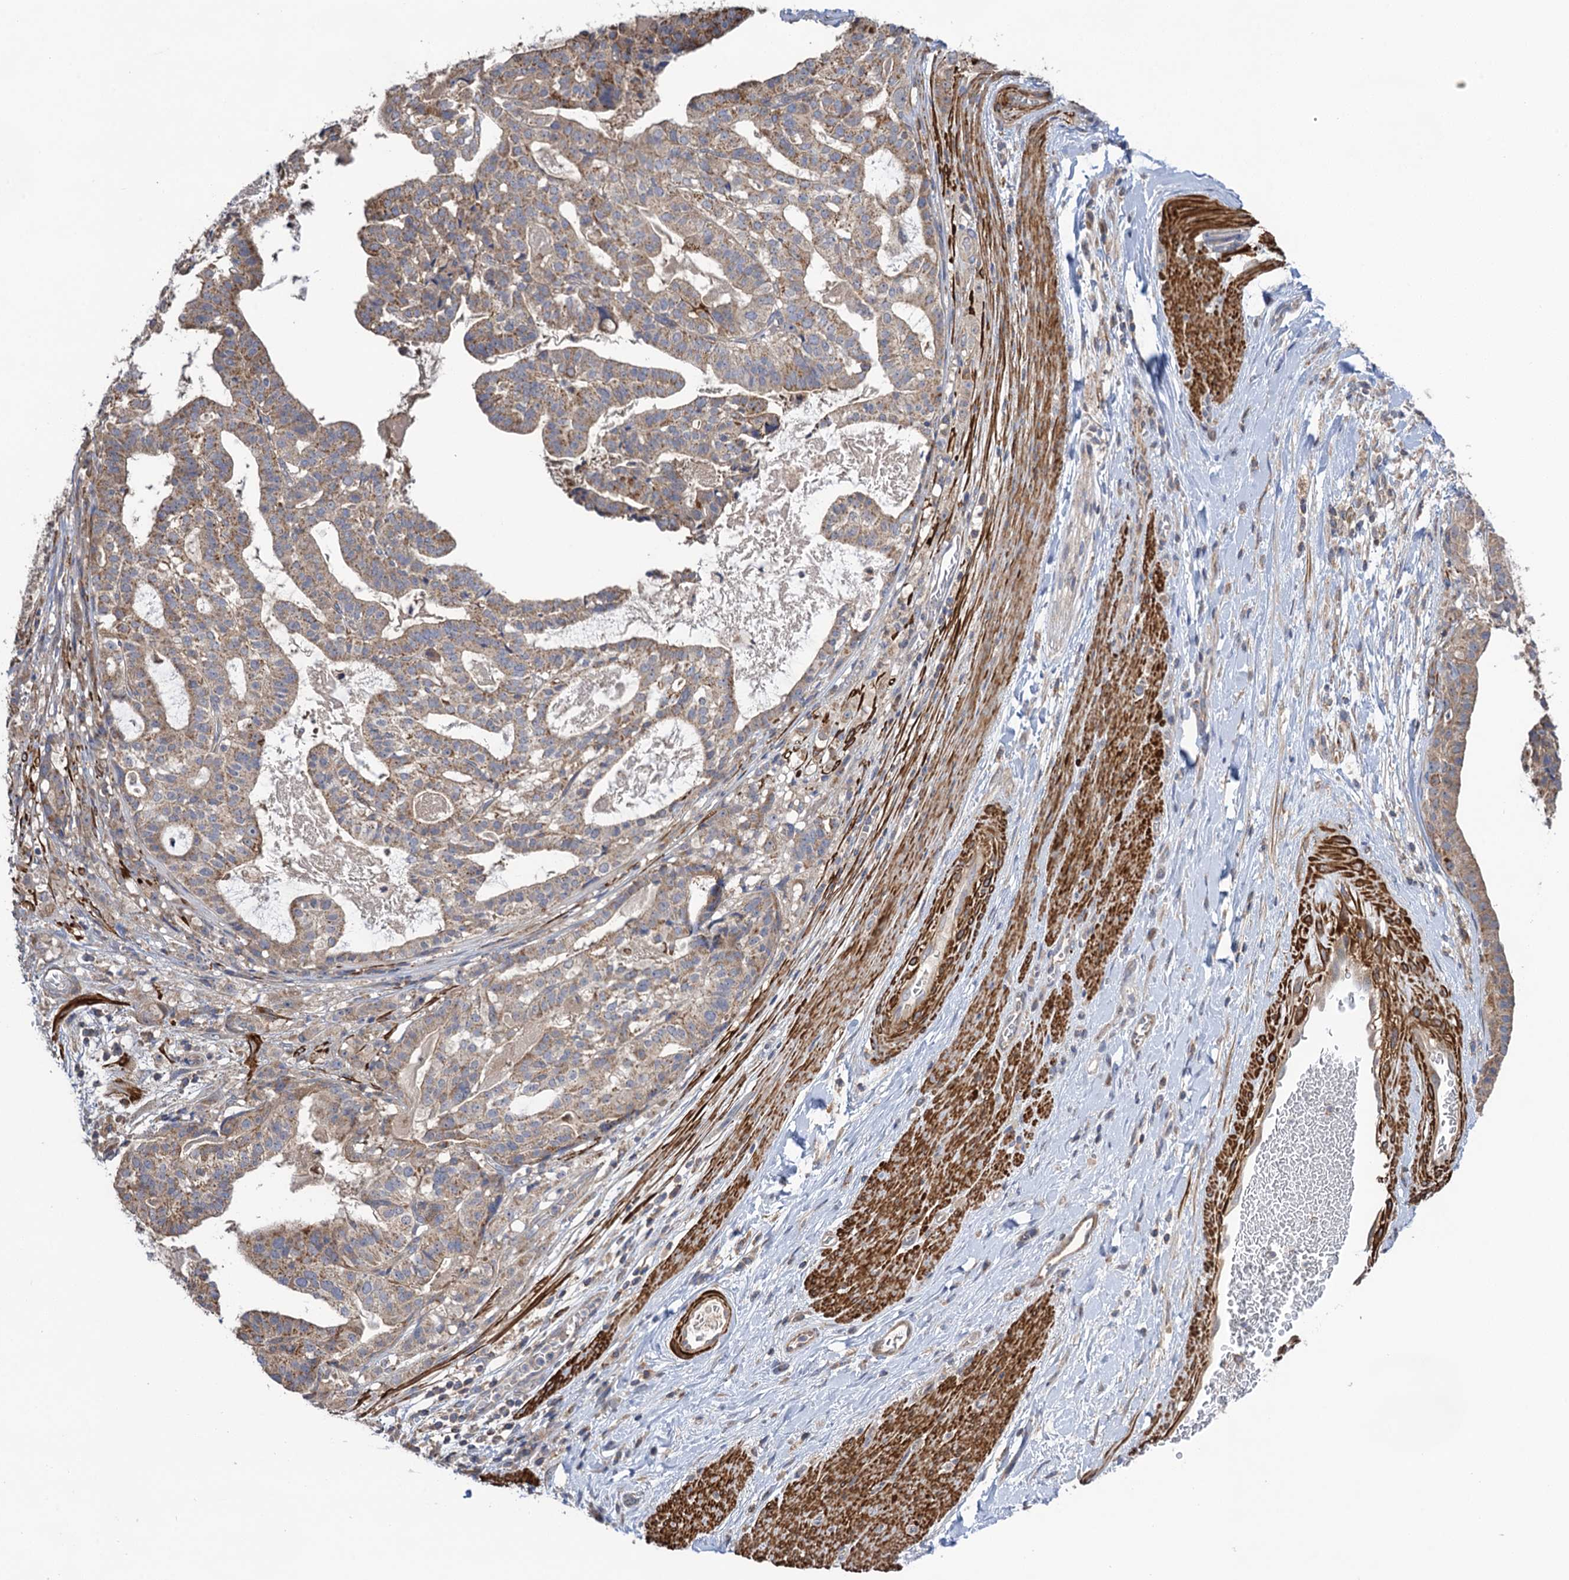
{"staining": {"intensity": "weak", "quantity": "25%-75%", "location": "cytoplasmic/membranous"}, "tissue": "stomach cancer", "cell_type": "Tumor cells", "image_type": "cancer", "snomed": [{"axis": "morphology", "description": "Adenocarcinoma, NOS"}, {"axis": "topography", "description": "Stomach"}], "caption": "High-magnification brightfield microscopy of stomach adenocarcinoma stained with DAB (brown) and counterstained with hematoxylin (blue). tumor cells exhibit weak cytoplasmic/membranous staining is identified in about25%-75% of cells. (IHC, brightfield microscopy, high magnification).", "gene": "WDR88", "patient": {"sex": "male", "age": 48}}